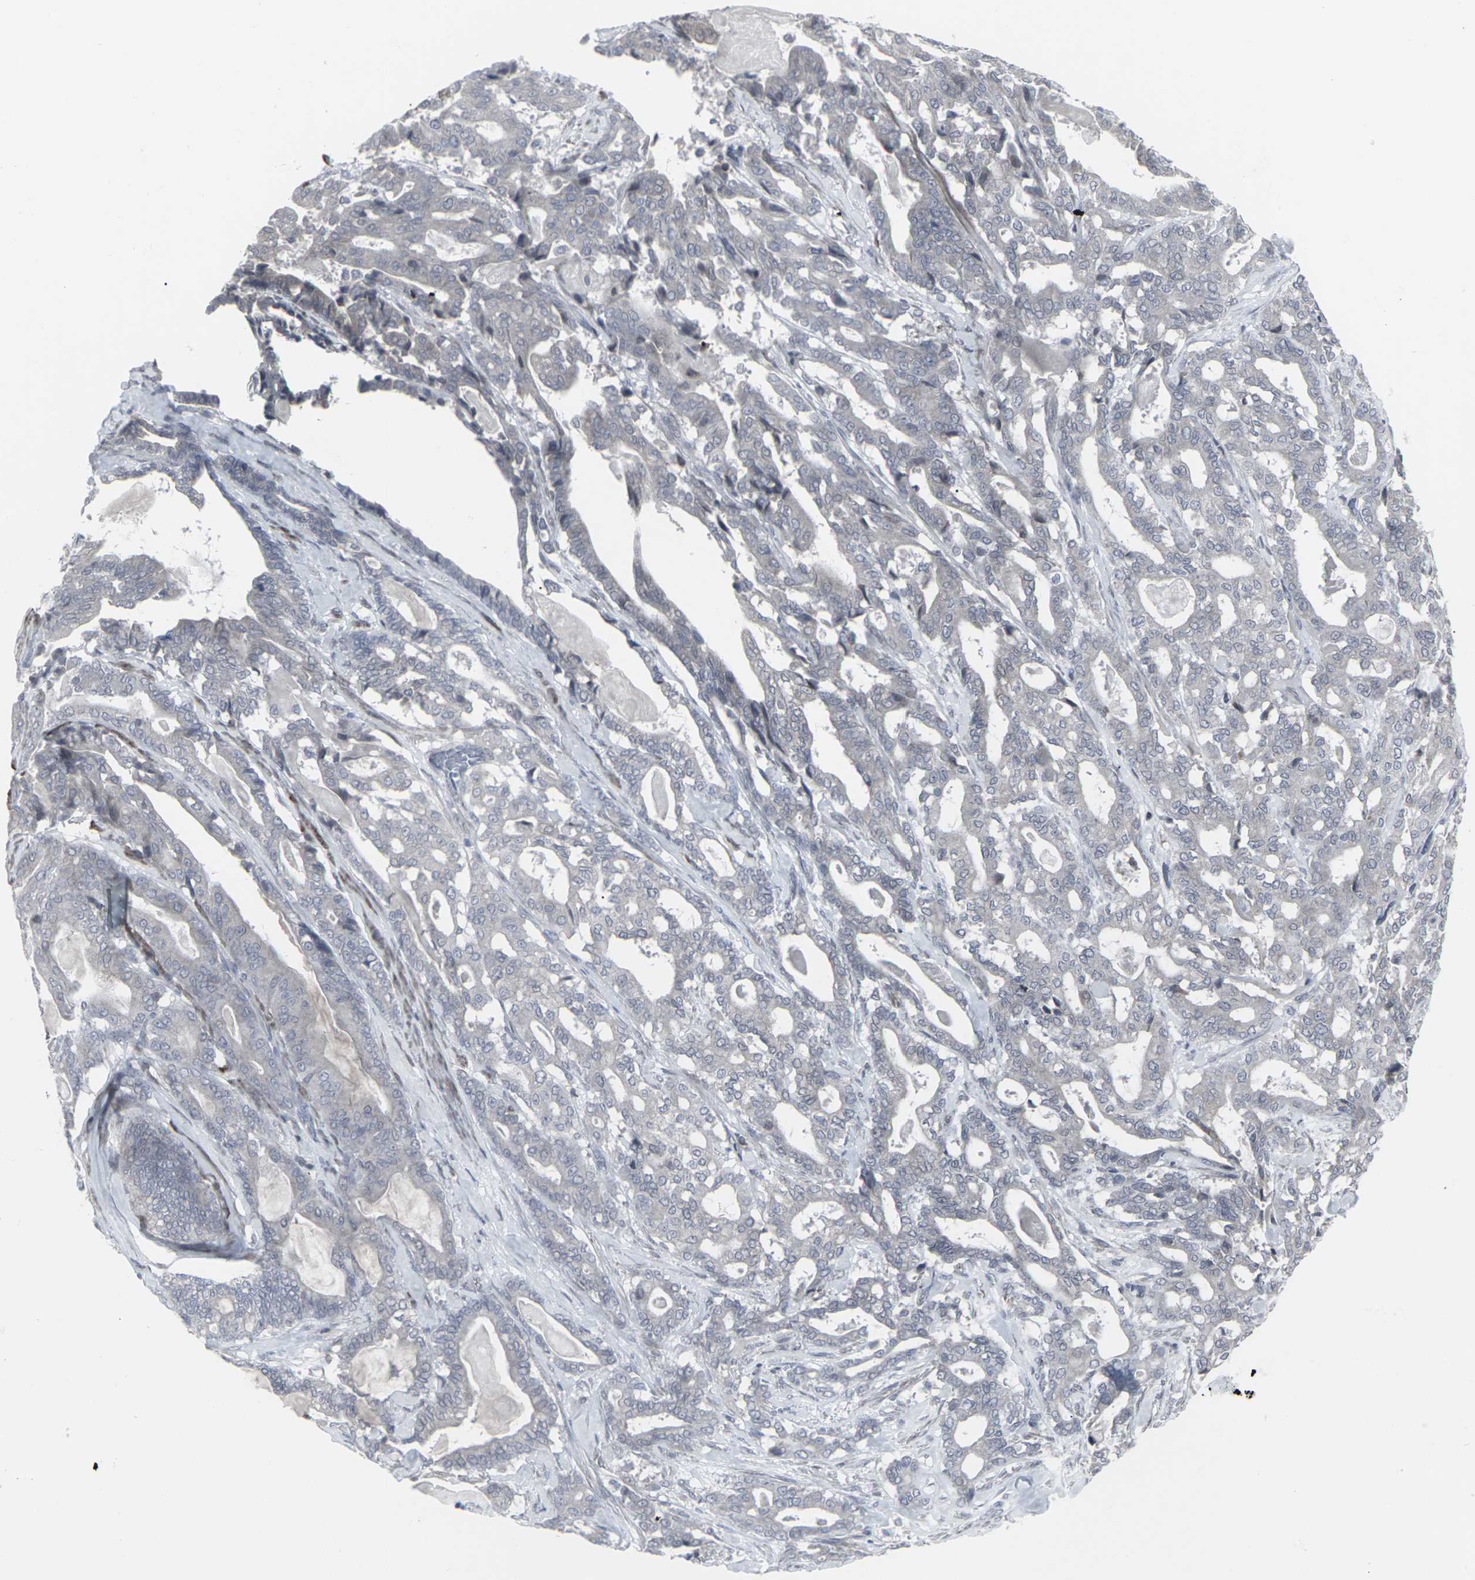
{"staining": {"intensity": "negative", "quantity": "none", "location": "none"}, "tissue": "pancreatic cancer", "cell_type": "Tumor cells", "image_type": "cancer", "snomed": [{"axis": "morphology", "description": "Adenocarcinoma, NOS"}, {"axis": "topography", "description": "Pancreas"}], "caption": "The immunohistochemistry (IHC) micrograph has no significant staining in tumor cells of pancreatic cancer tissue.", "gene": "APOBEC2", "patient": {"sex": "male", "age": 63}}